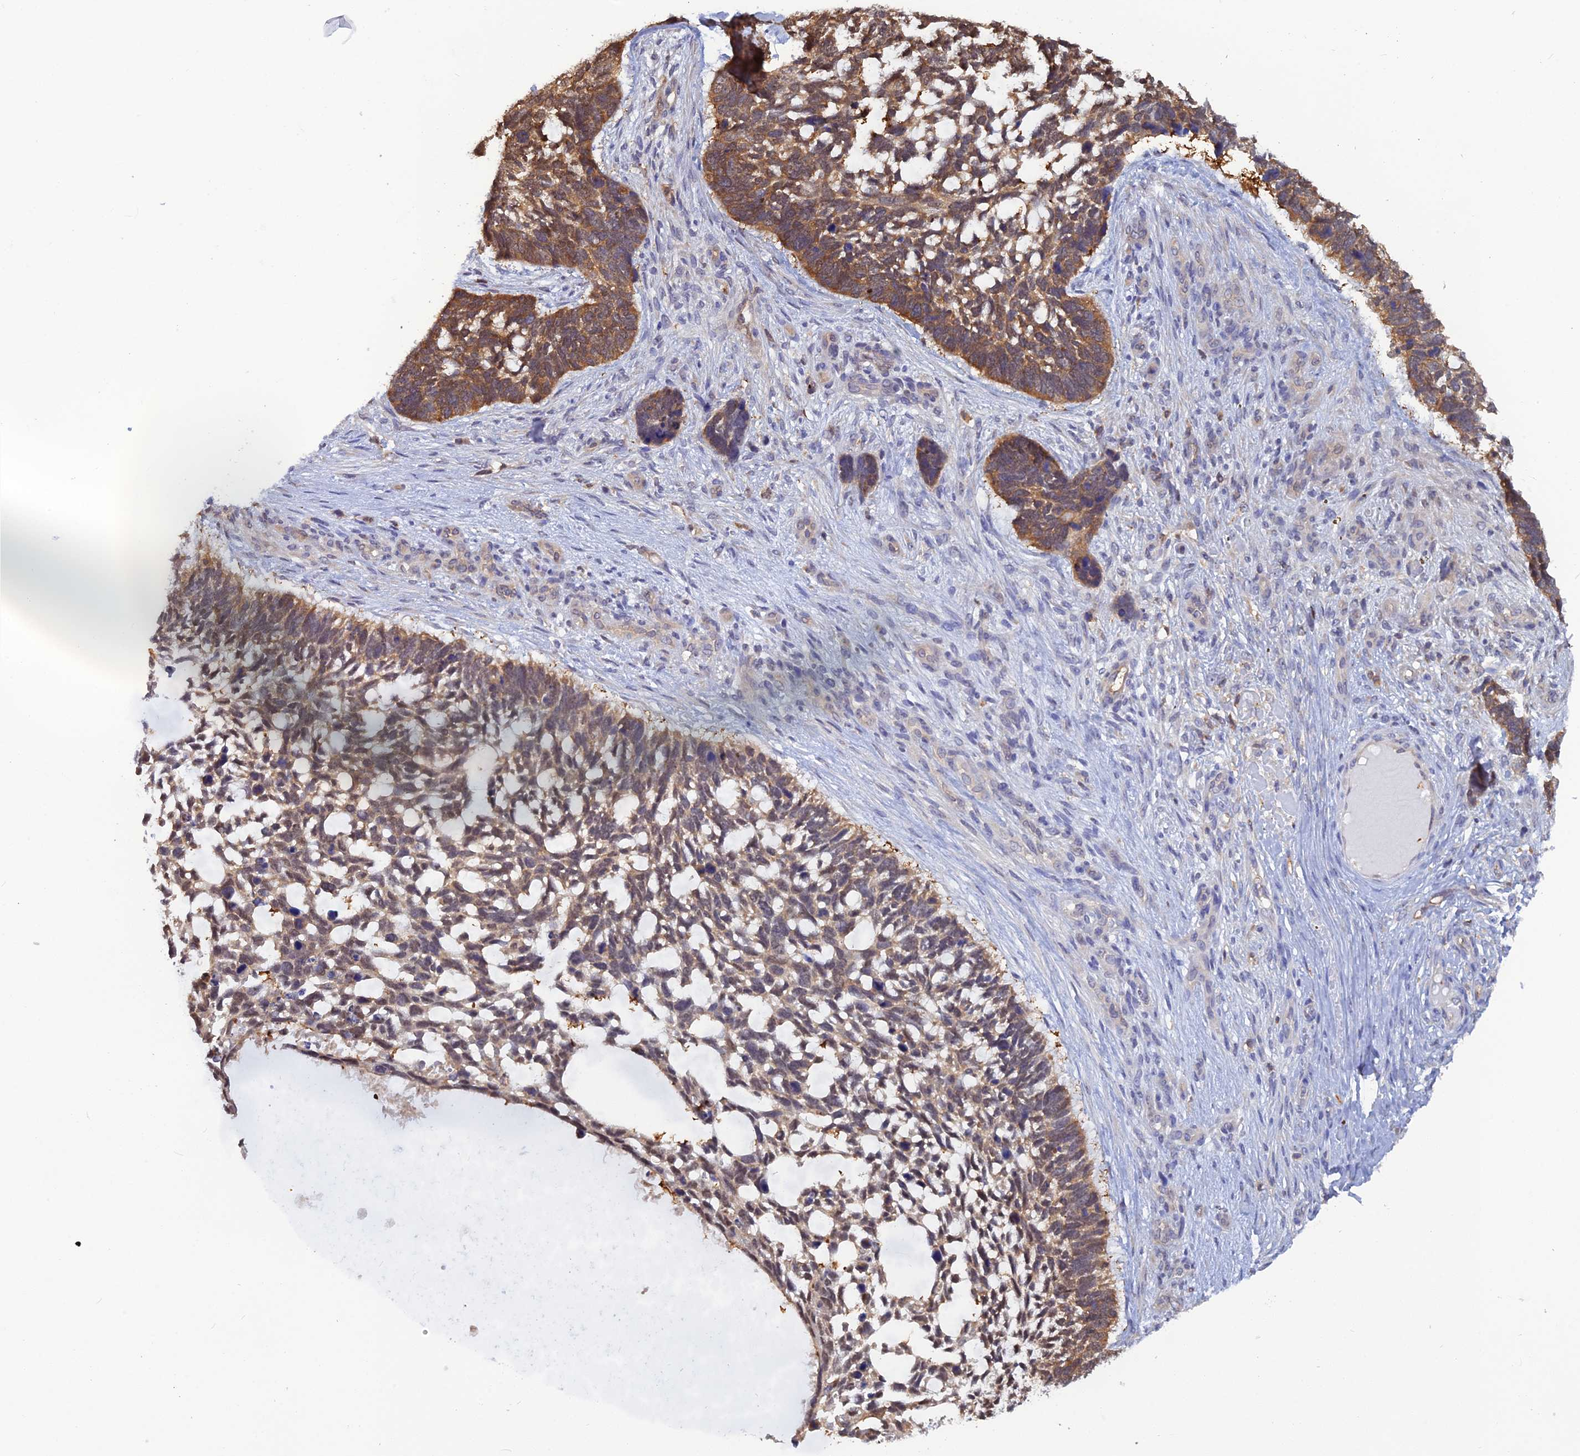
{"staining": {"intensity": "moderate", "quantity": ">75%", "location": "cytoplasmic/membranous"}, "tissue": "skin cancer", "cell_type": "Tumor cells", "image_type": "cancer", "snomed": [{"axis": "morphology", "description": "Basal cell carcinoma"}, {"axis": "topography", "description": "Skin"}], "caption": "Immunohistochemistry of skin cancer (basal cell carcinoma) reveals medium levels of moderate cytoplasmic/membranous staining in about >75% of tumor cells.", "gene": "HINT1", "patient": {"sex": "male", "age": 88}}